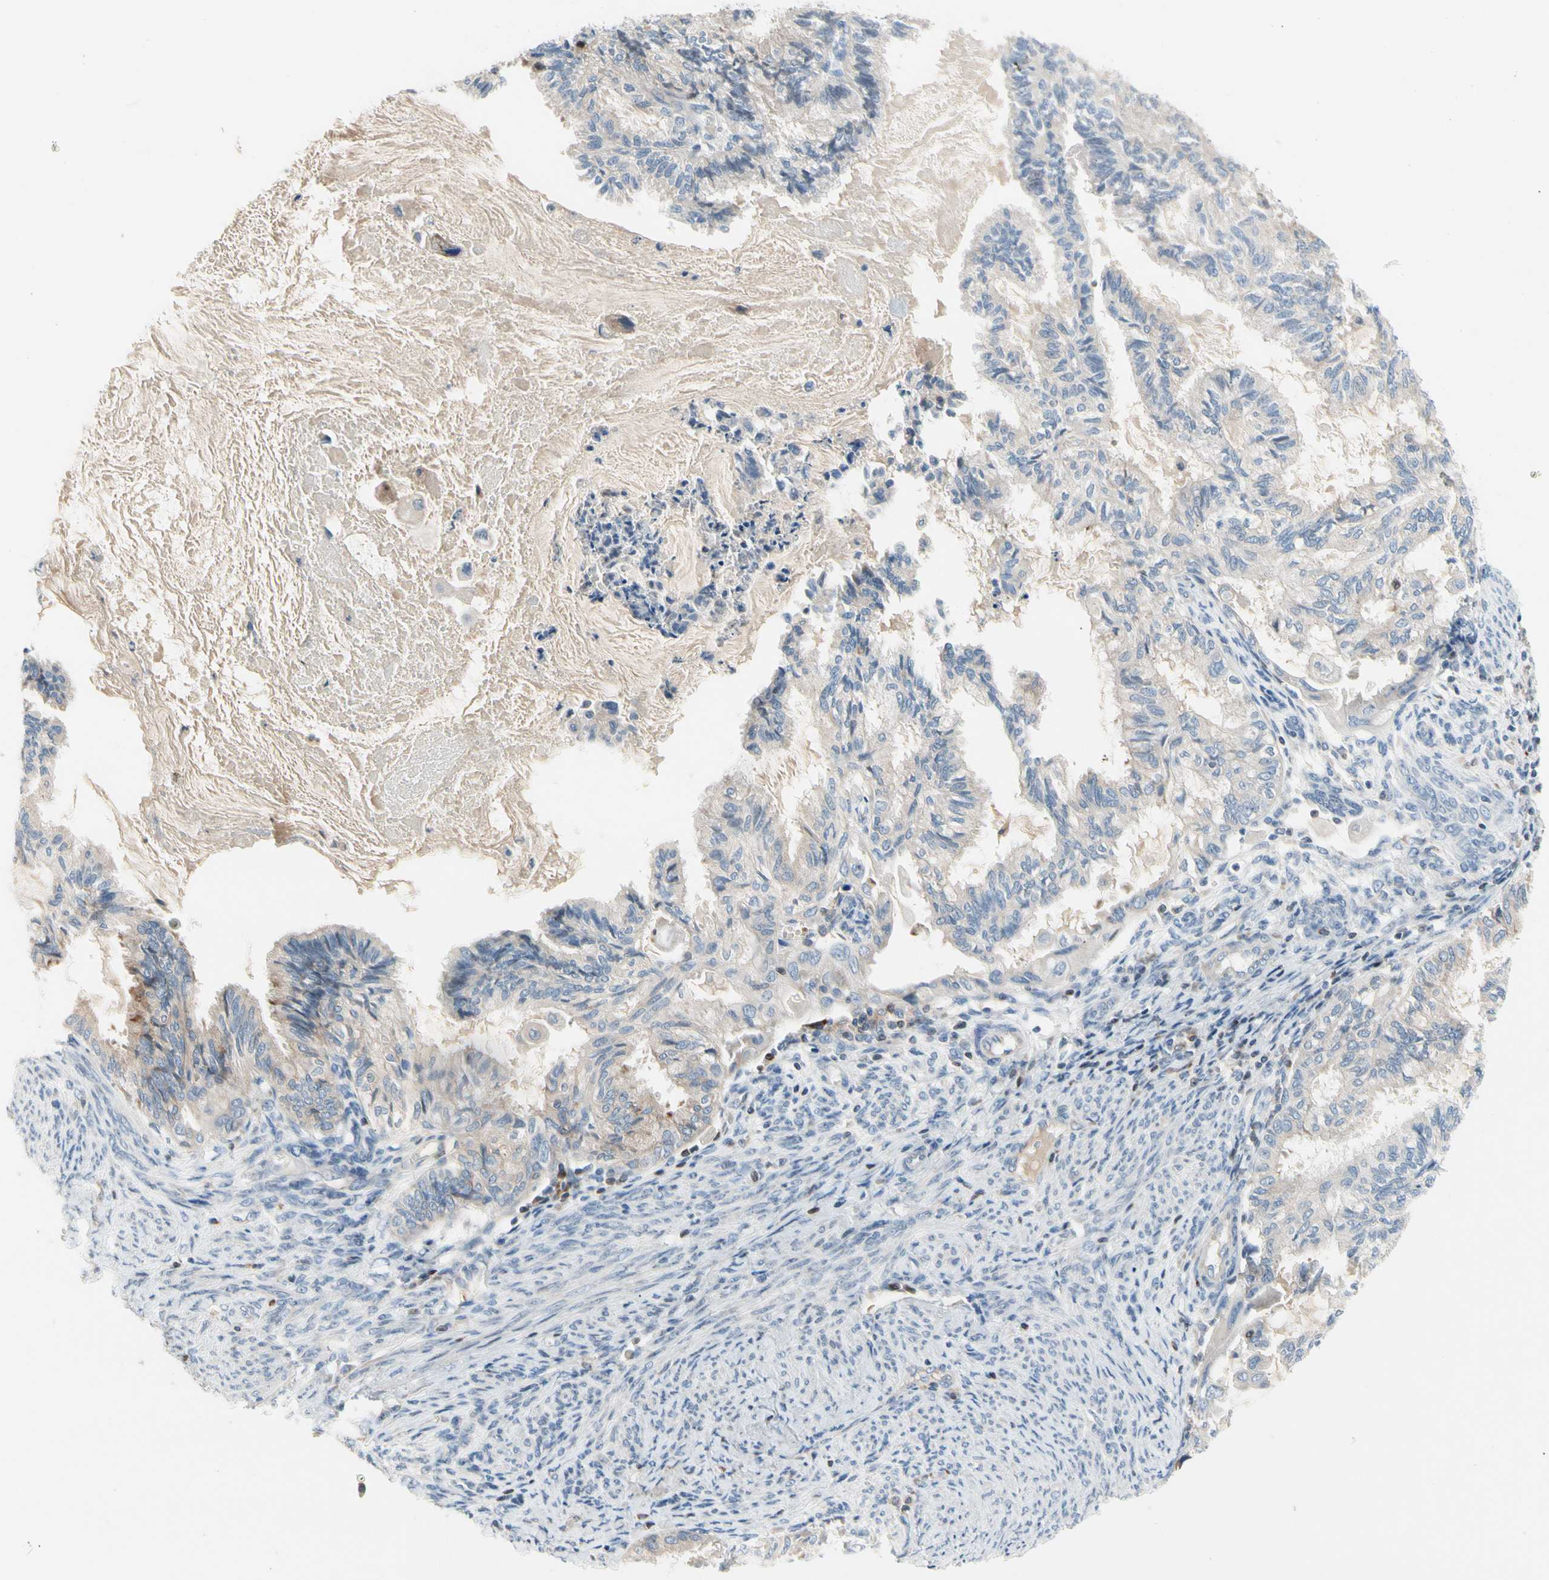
{"staining": {"intensity": "weak", "quantity": "25%-75%", "location": "cytoplasmic/membranous"}, "tissue": "cervical cancer", "cell_type": "Tumor cells", "image_type": "cancer", "snomed": [{"axis": "morphology", "description": "Normal tissue, NOS"}, {"axis": "morphology", "description": "Adenocarcinoma, NOS"}, {"axis": "topography", "description": "Cervix"}, {"axis": "topography", "description": "Endometrium"}], "caption": "Cervical cancer stained for a protein (brown) reveals weak cytoplasmic/membranous positive staining in approximately 25%-75% of tumor cells.", "gene": "MAP3K3", "patient": {"sex": "female", "age": 86}}